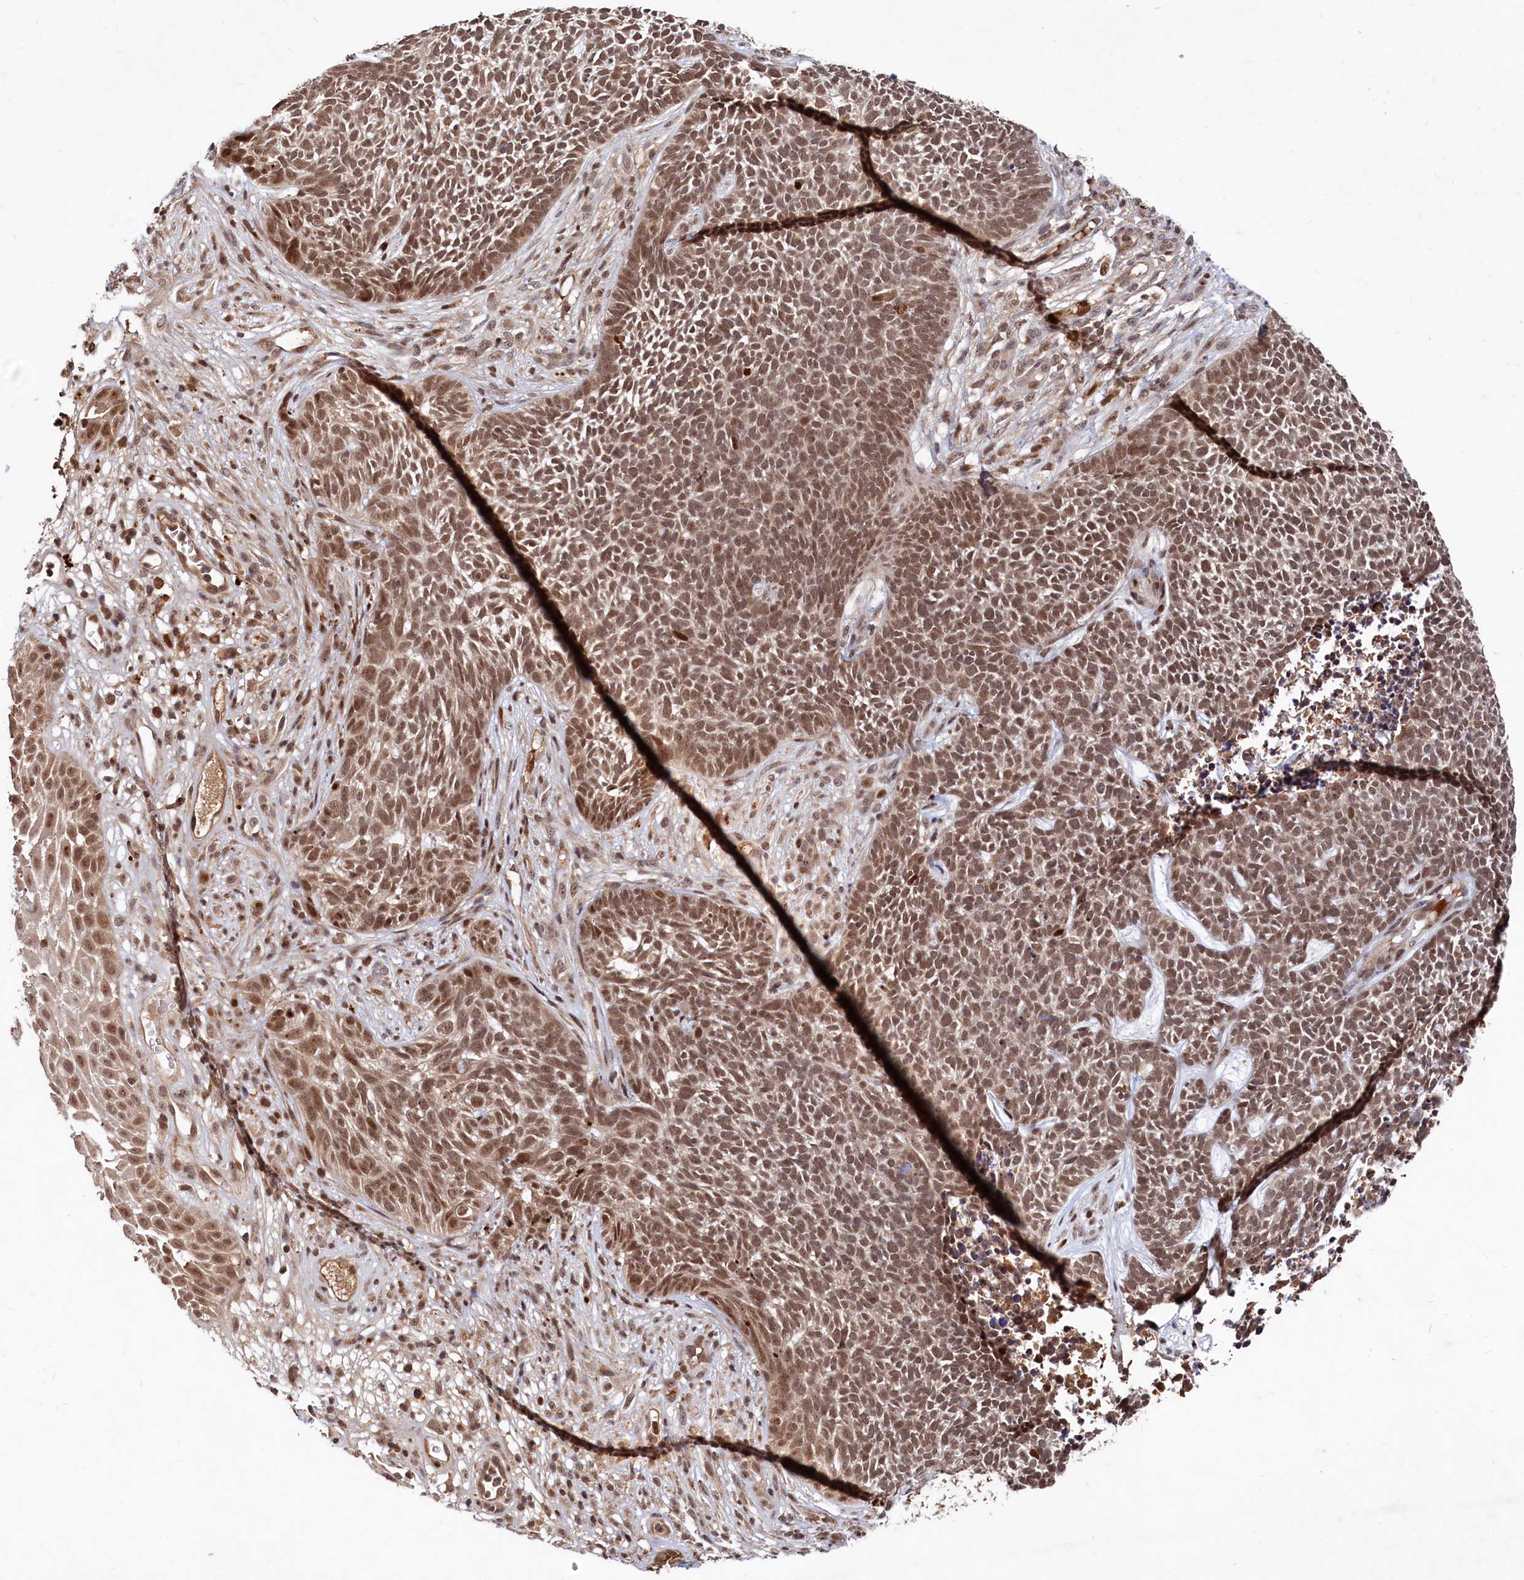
{"staining": {"intensity": "moderate", "quantity": ">75%", "location": "nuclear"}, "tissue": "skin cancer", "cell_type": "Tumor cells", "image_type": "cancer", "snomed": [{"axis": "morphology", "description": "Basal cell carcinoma"}, {"axis": "topography", "description": "Skin"}], "caption": "DAB immunohistochemical staining of basal cell carcinoma (skin) demonstrates moderate nuclear protein positivity in about >75% of tumor cells. The protein of interest is stained brown, and the nuclei are stained in blue (DAB (3,3'-diaminobenzidine) IHC with brightfield microscopy, high magnification).", "gene": "TRAPPC4", "patient": {"sex": "female", "age": 84}}